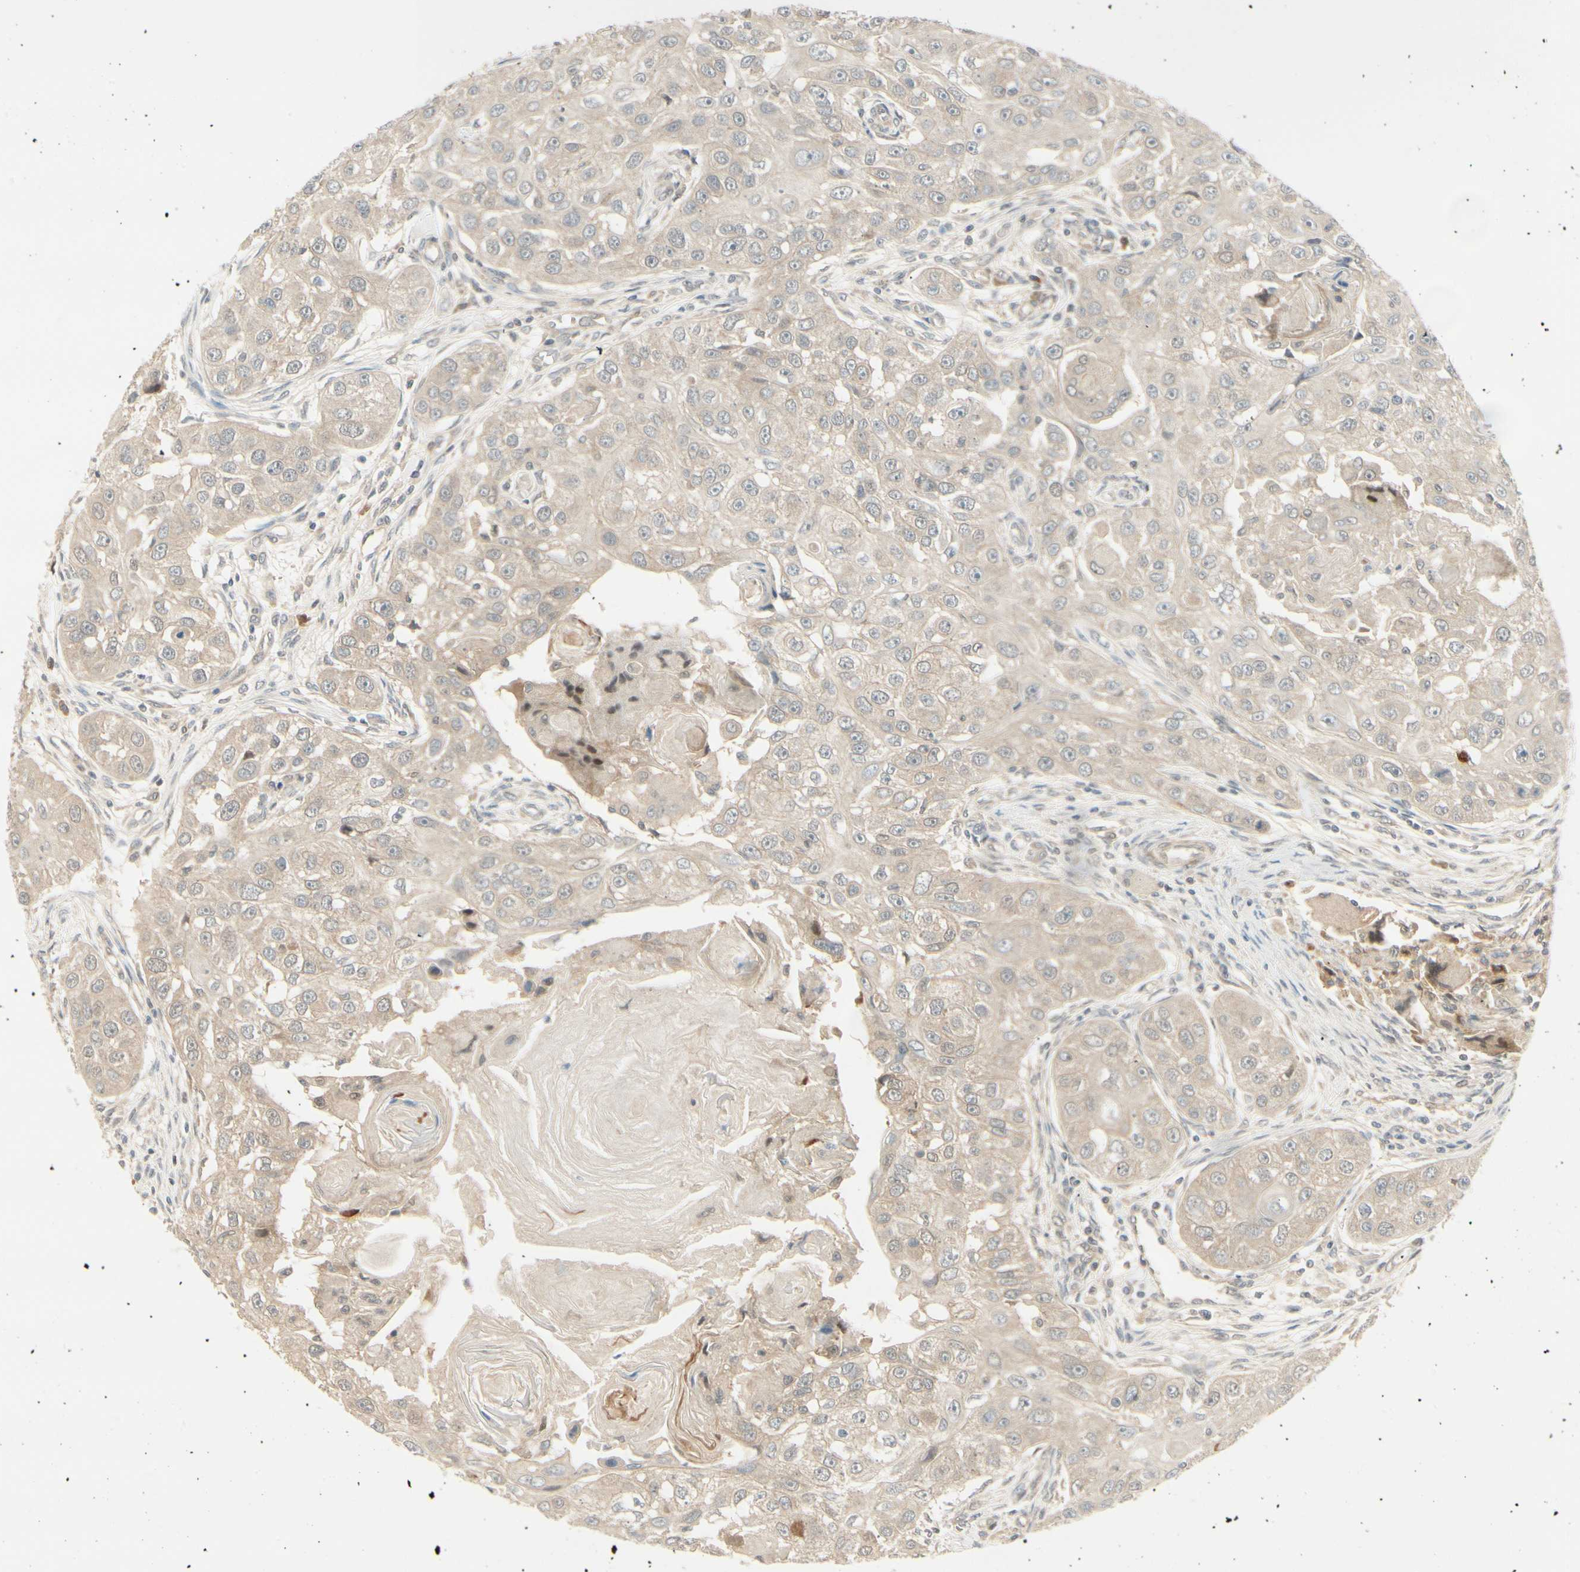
{"staining": {"intensity": "negative", "quantity": "none", "location": "none"}, "tissue": "head and neck cancer", "cell_type": "Tumor cells", "image_type": "cancer", "snomed": [{"axis": "morphology", "description": "Normal tissue, NOS"}, {"axis": "morphology", "description": "Squamous cell carcinoma, NOS"}, {"axis": "topography", "description": "Skeletal muscle"}, {"axis": "topography", "description": "Head-Neck"}], "caption": "Head and neck squamous cell carcinoma was stained to show a protein in brown. There is no significant staining in tumor cells.", "gene": "EPHB3", "patient": {"sex": "male", "age": 51}}